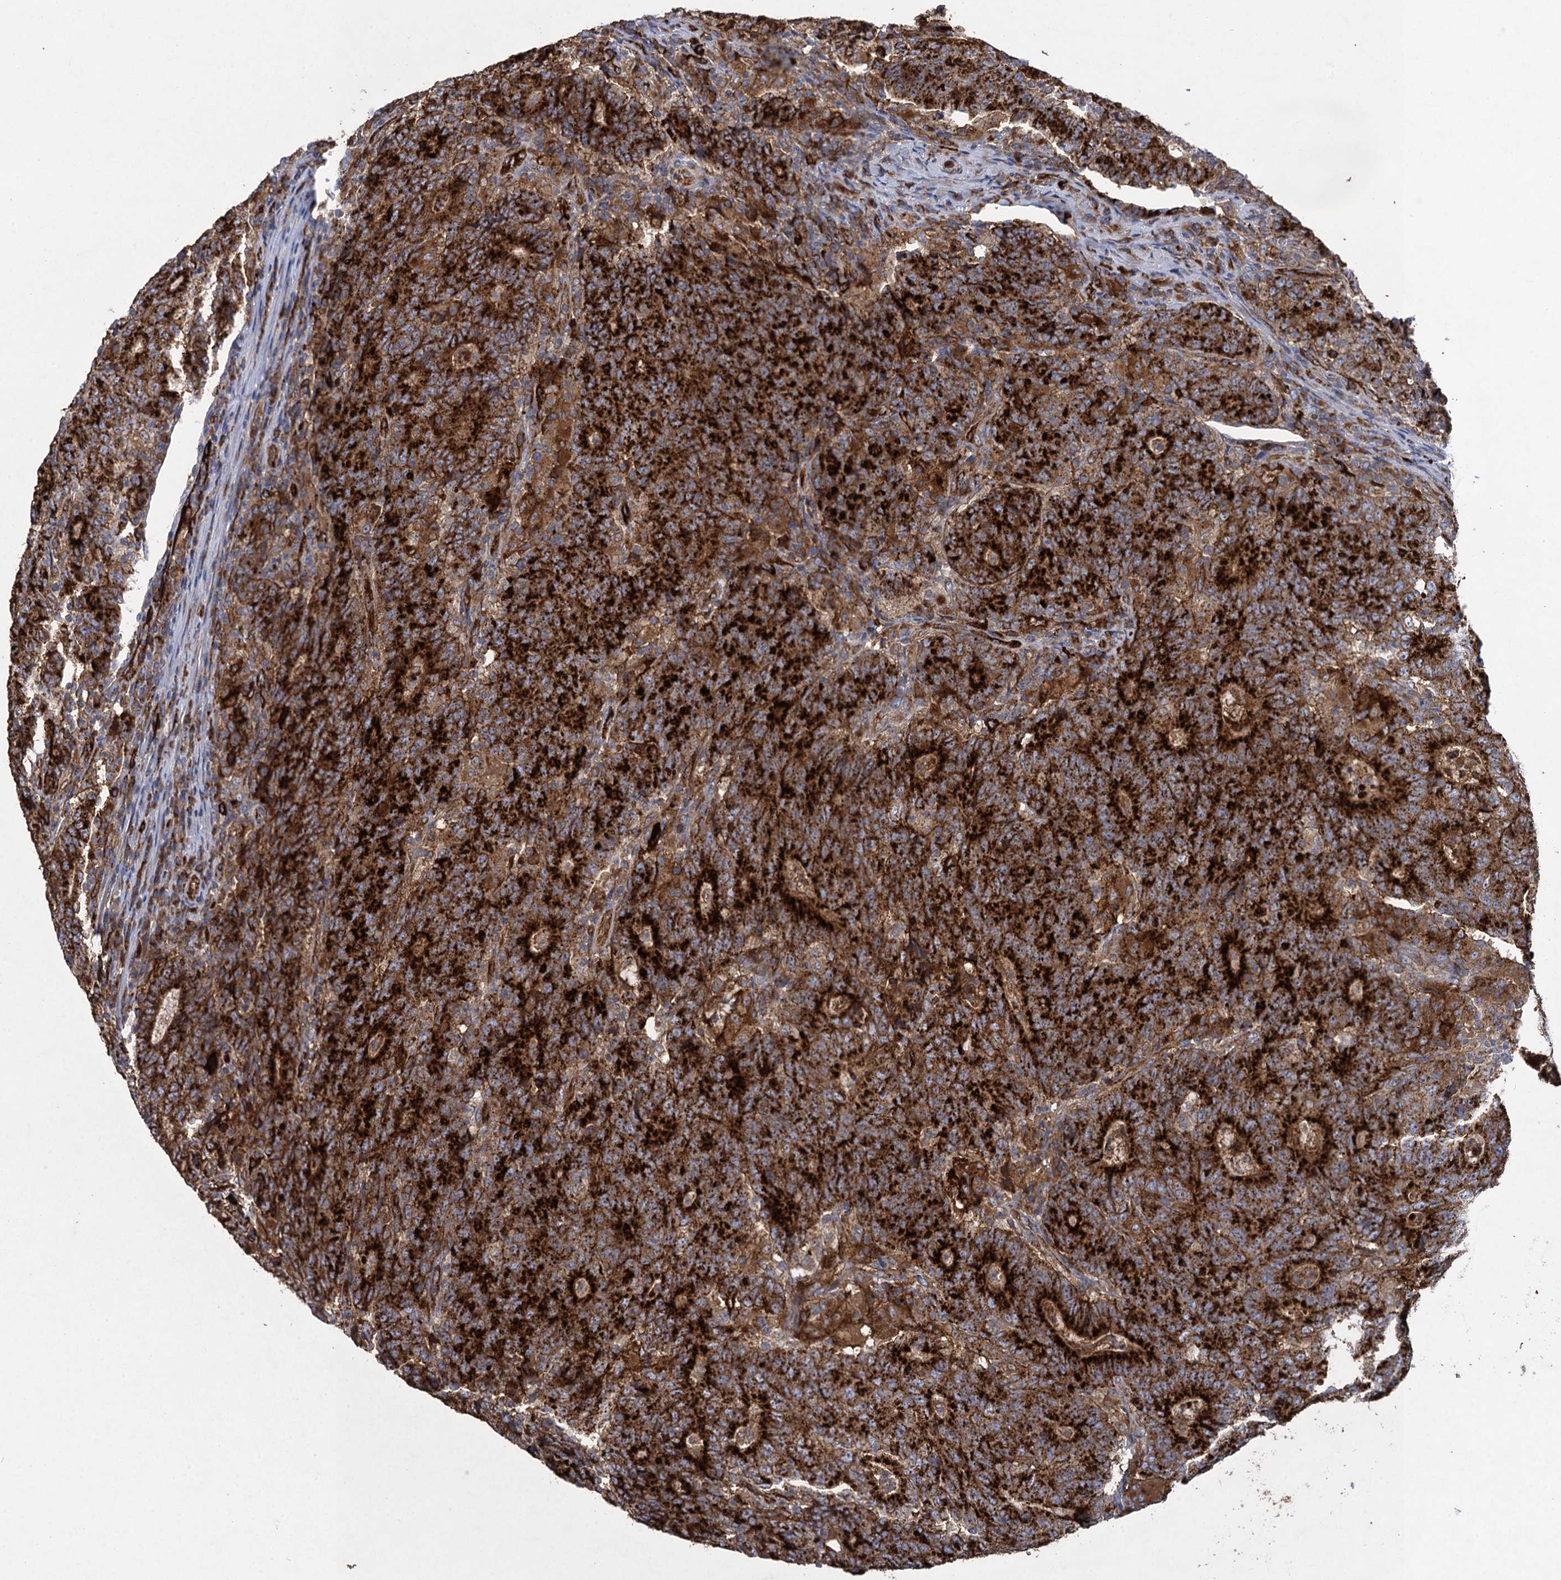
{"staining": {"intensity": "strong", "quantity": ">75%", "location": "cytoplasmic/membranous"}, "tissue": "colorectal cancer", "cell_type": "Tumor cells", "image_type": "cancer", "snomed": [{"axis": "morphology", "description": "Adenocarcinoma, NOS"}, {"axis": "topography", "description": "Colon"}], "caption": "Immunohistochemistry (IHC) photomicrograph of neoplastic tissue: adenocarcinoma (colorectal) stained using immunohistochemistry demonstrates high levels of strong protein expression localized specifically in the cytoplasmic/membranous of tumor cells, appearing as a cytoplasmic/membranous brown color.", "gene": "TXNDC11", "patient": {"sex": "female", "age": 75}}